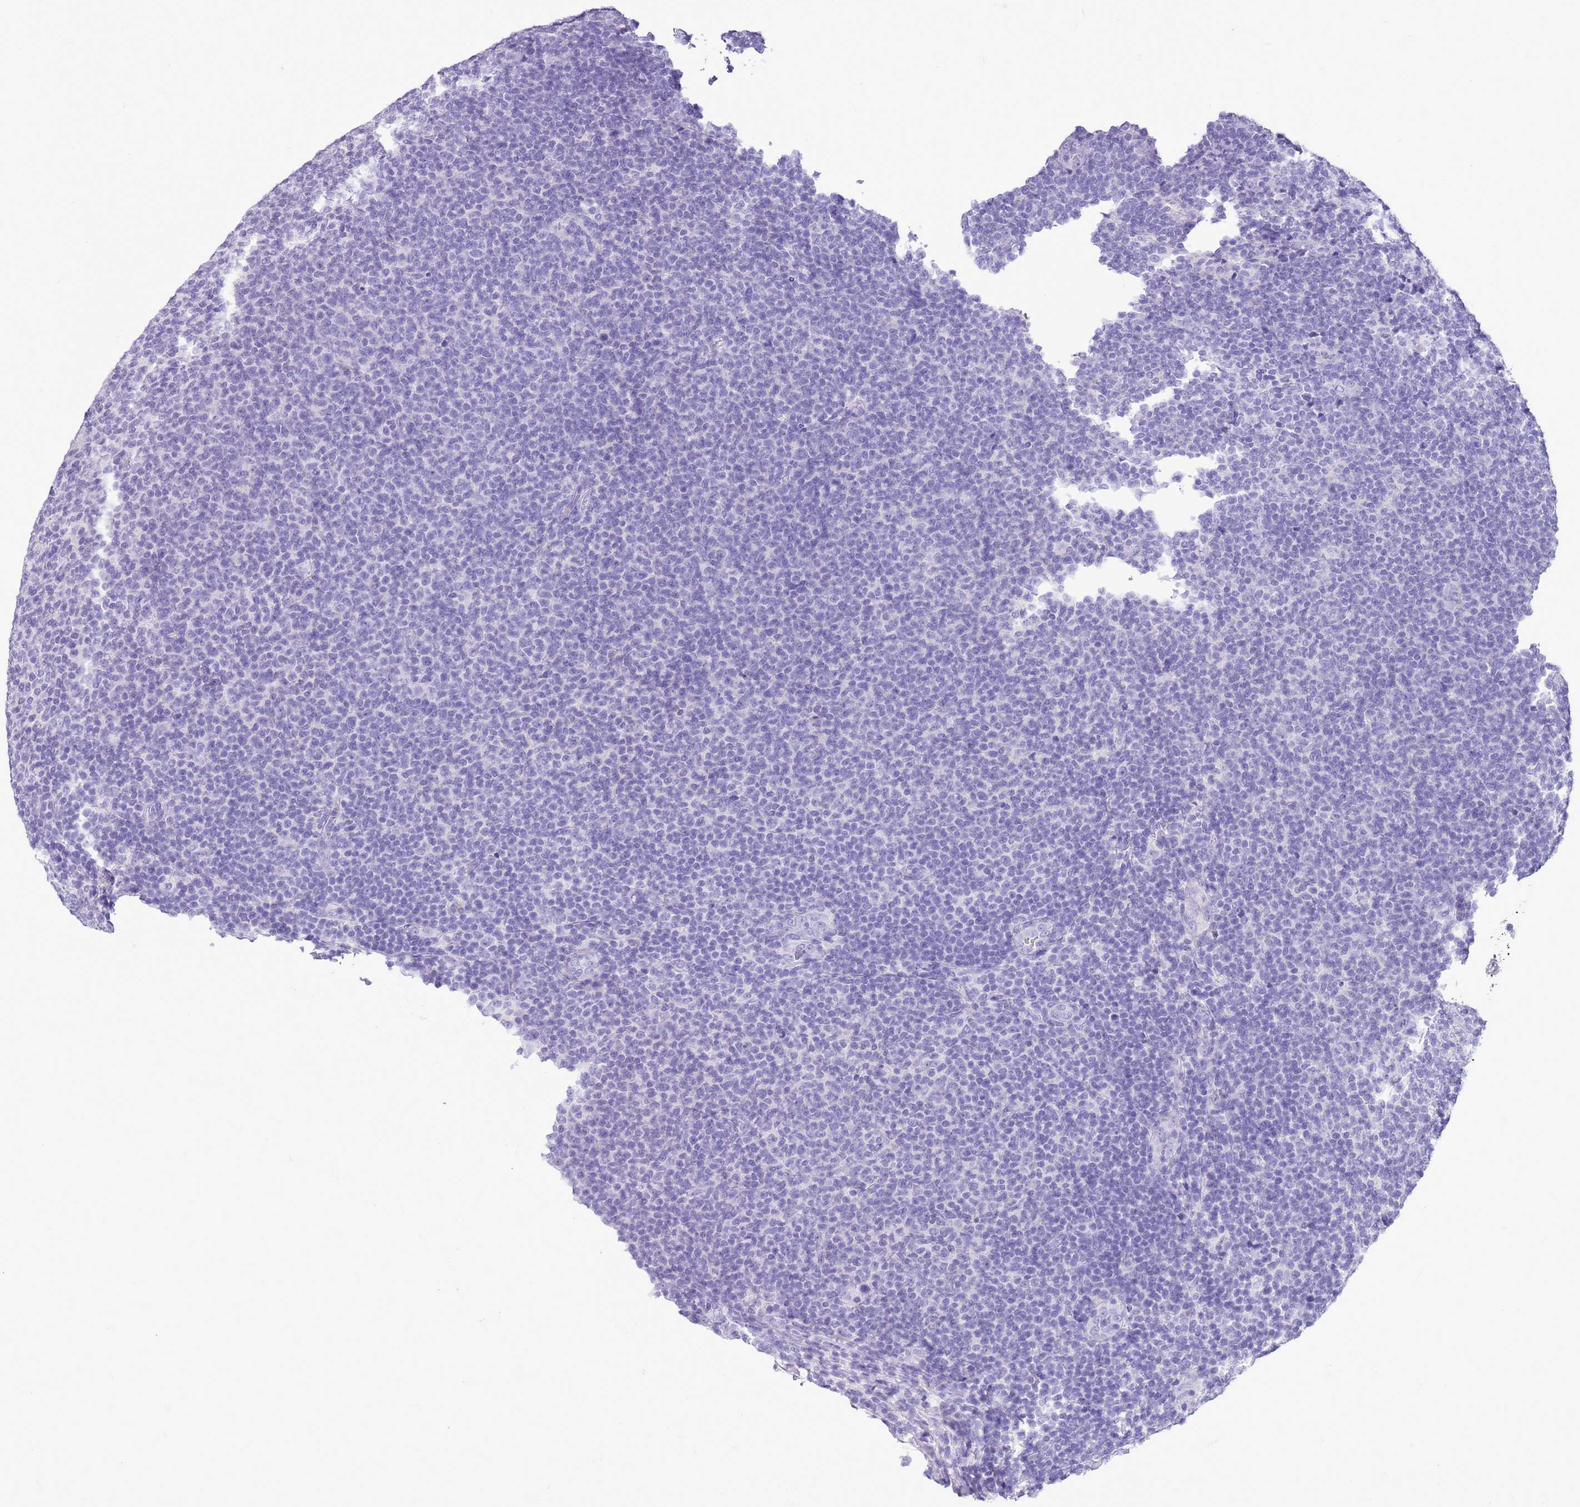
{"staining": {"intensity": "negative", "quantity": "none", "location": "none"}, "tissue": "lymphoma", "cell_type": "Tumor cells", "image_type": "cancer", "snomed": [{"axis": "morphology", "description": "Malignant lymphoma, non-Hodgkin's type, Low grade"}, {"axis": "topography", "description": "Lymph node"}], "caption": "Micrograph shows no protein expression in tumor cells of lymphoma tissue.", "gene": "TBC1D10B", "patient": {"sex": "male", "age": 66}}